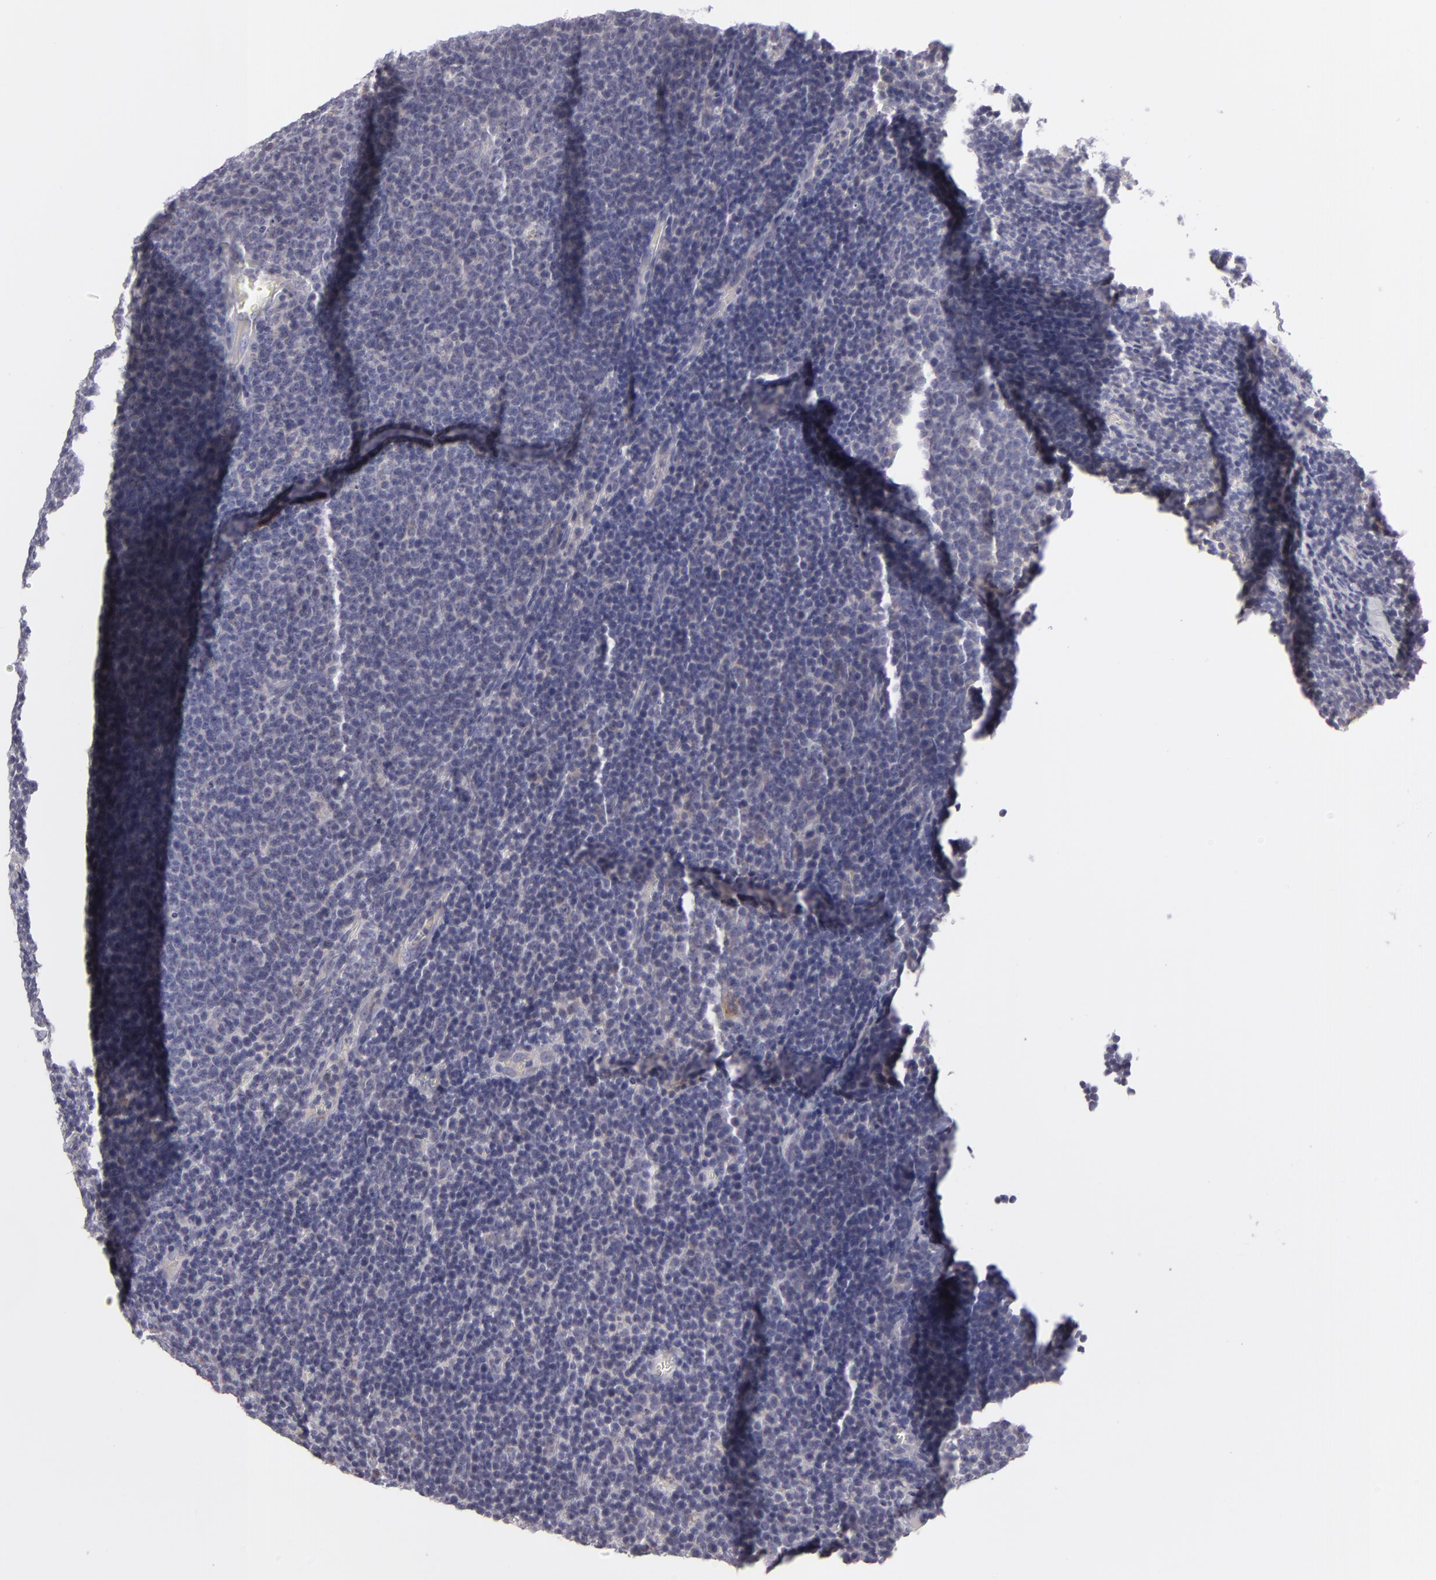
{"staining": {"intensity": "weak", "quantity": "<25%", "location": "cytoplasmic/membranous"}, "tissue": "lymphoma", "cell_type": "Tumor cells", "image_type": "cancer", "snomed": [{"axis": "morphology", "description": "Malignant lymphoma, non-Hodgkin's type, Low grade"}, {"axis": "topography", "description": "Lymph node"}], "caption": "Immunohistochemical staining of human lymphoma reveals no significant positivity in tumor cells.", "gene": "ATP2B3", "patient": {"sex": "male", "age": 74}}